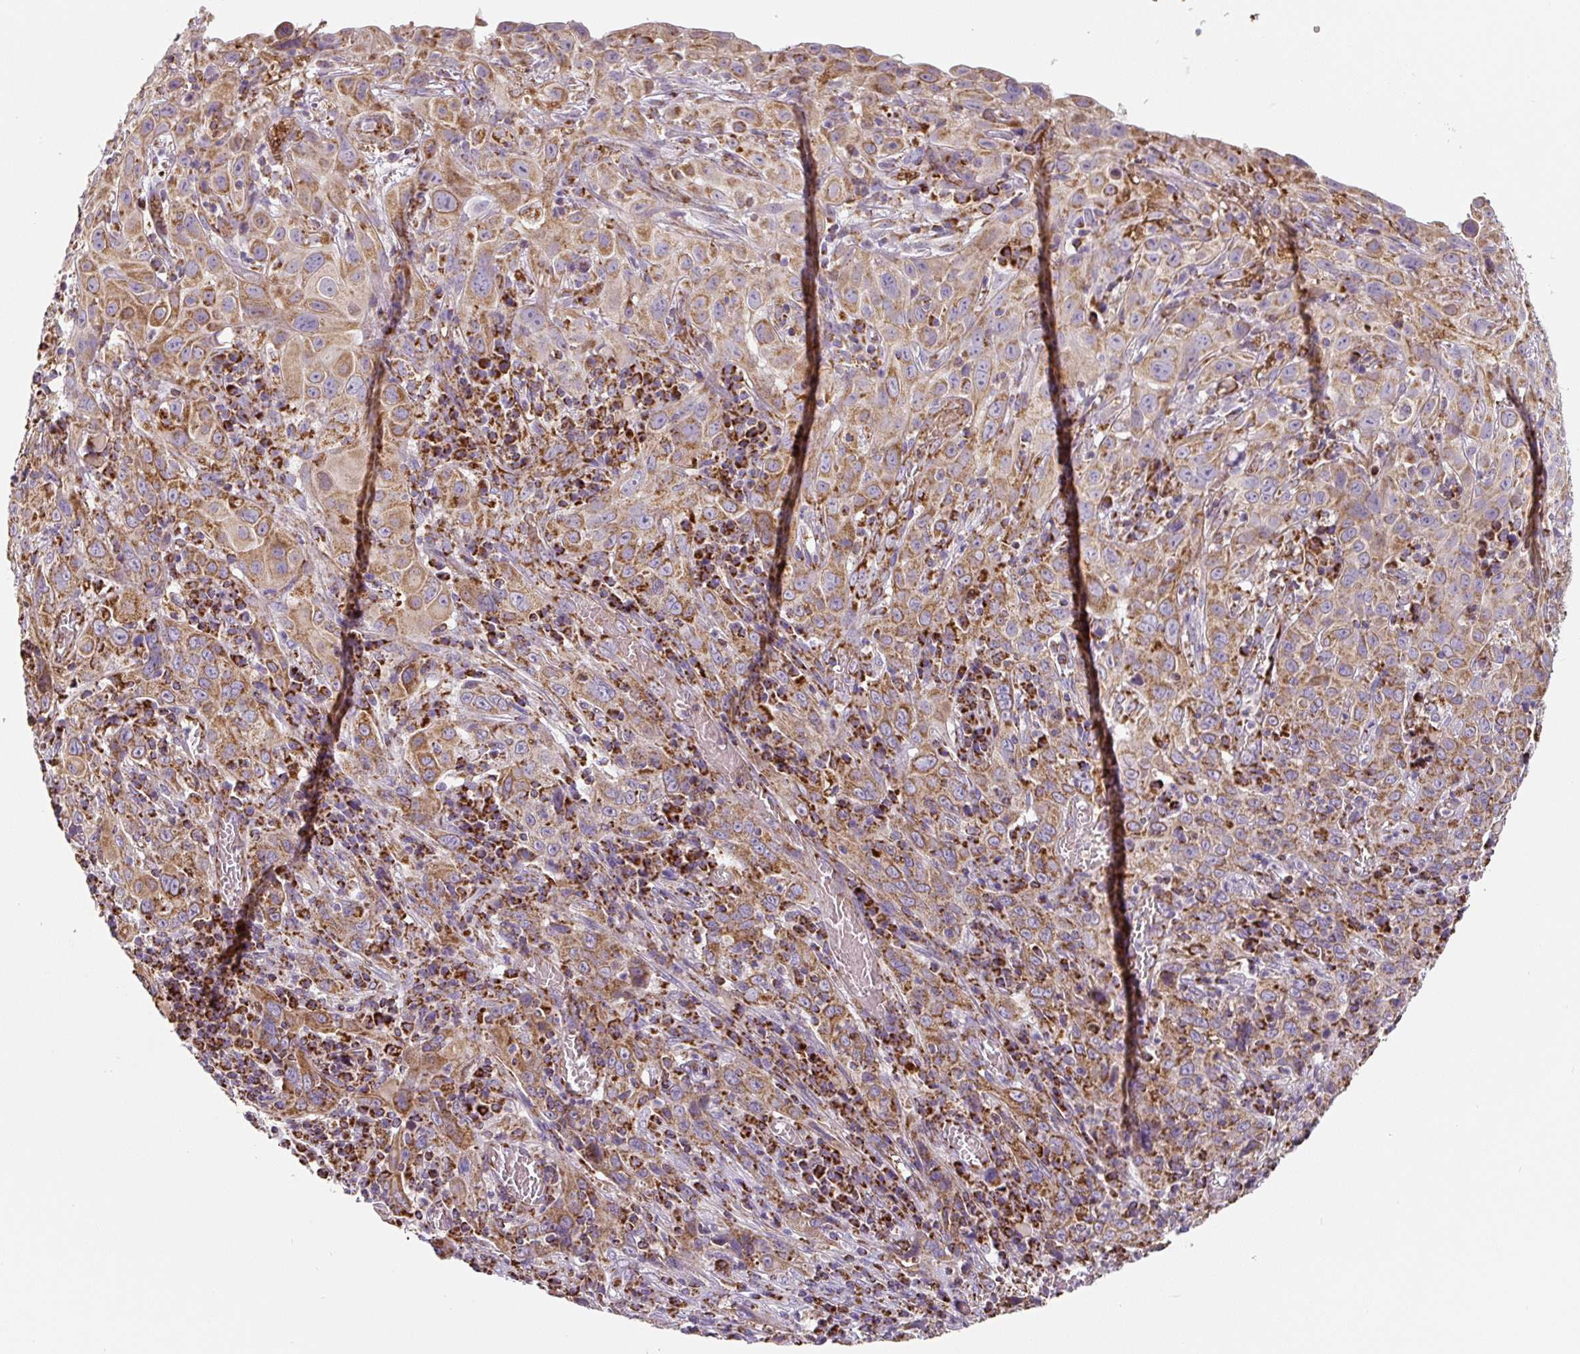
{"staining": {"intensity": "moderate", "quantity": ">75%", "location": "cytoplasmic/membranous"}, "tissue": "cervical cancer", "cell_type": "Tumor cells", "image_type": "cancer", "snomed": [{"axis": "morphology", "description": "Squamous cell carcinoma, NOS"}, {"axis": "topography", "description": "Cervix"}], "caption": "Moderate cytoplasmic/membranous expression for a protein is seen in about >75% of tumor cells of cervical cancer (squamous cell carcinoma) using immunohistochemistry (IHC).", "gene": "MT-CO2", "patient": {"sex": "female", "age": 46}}